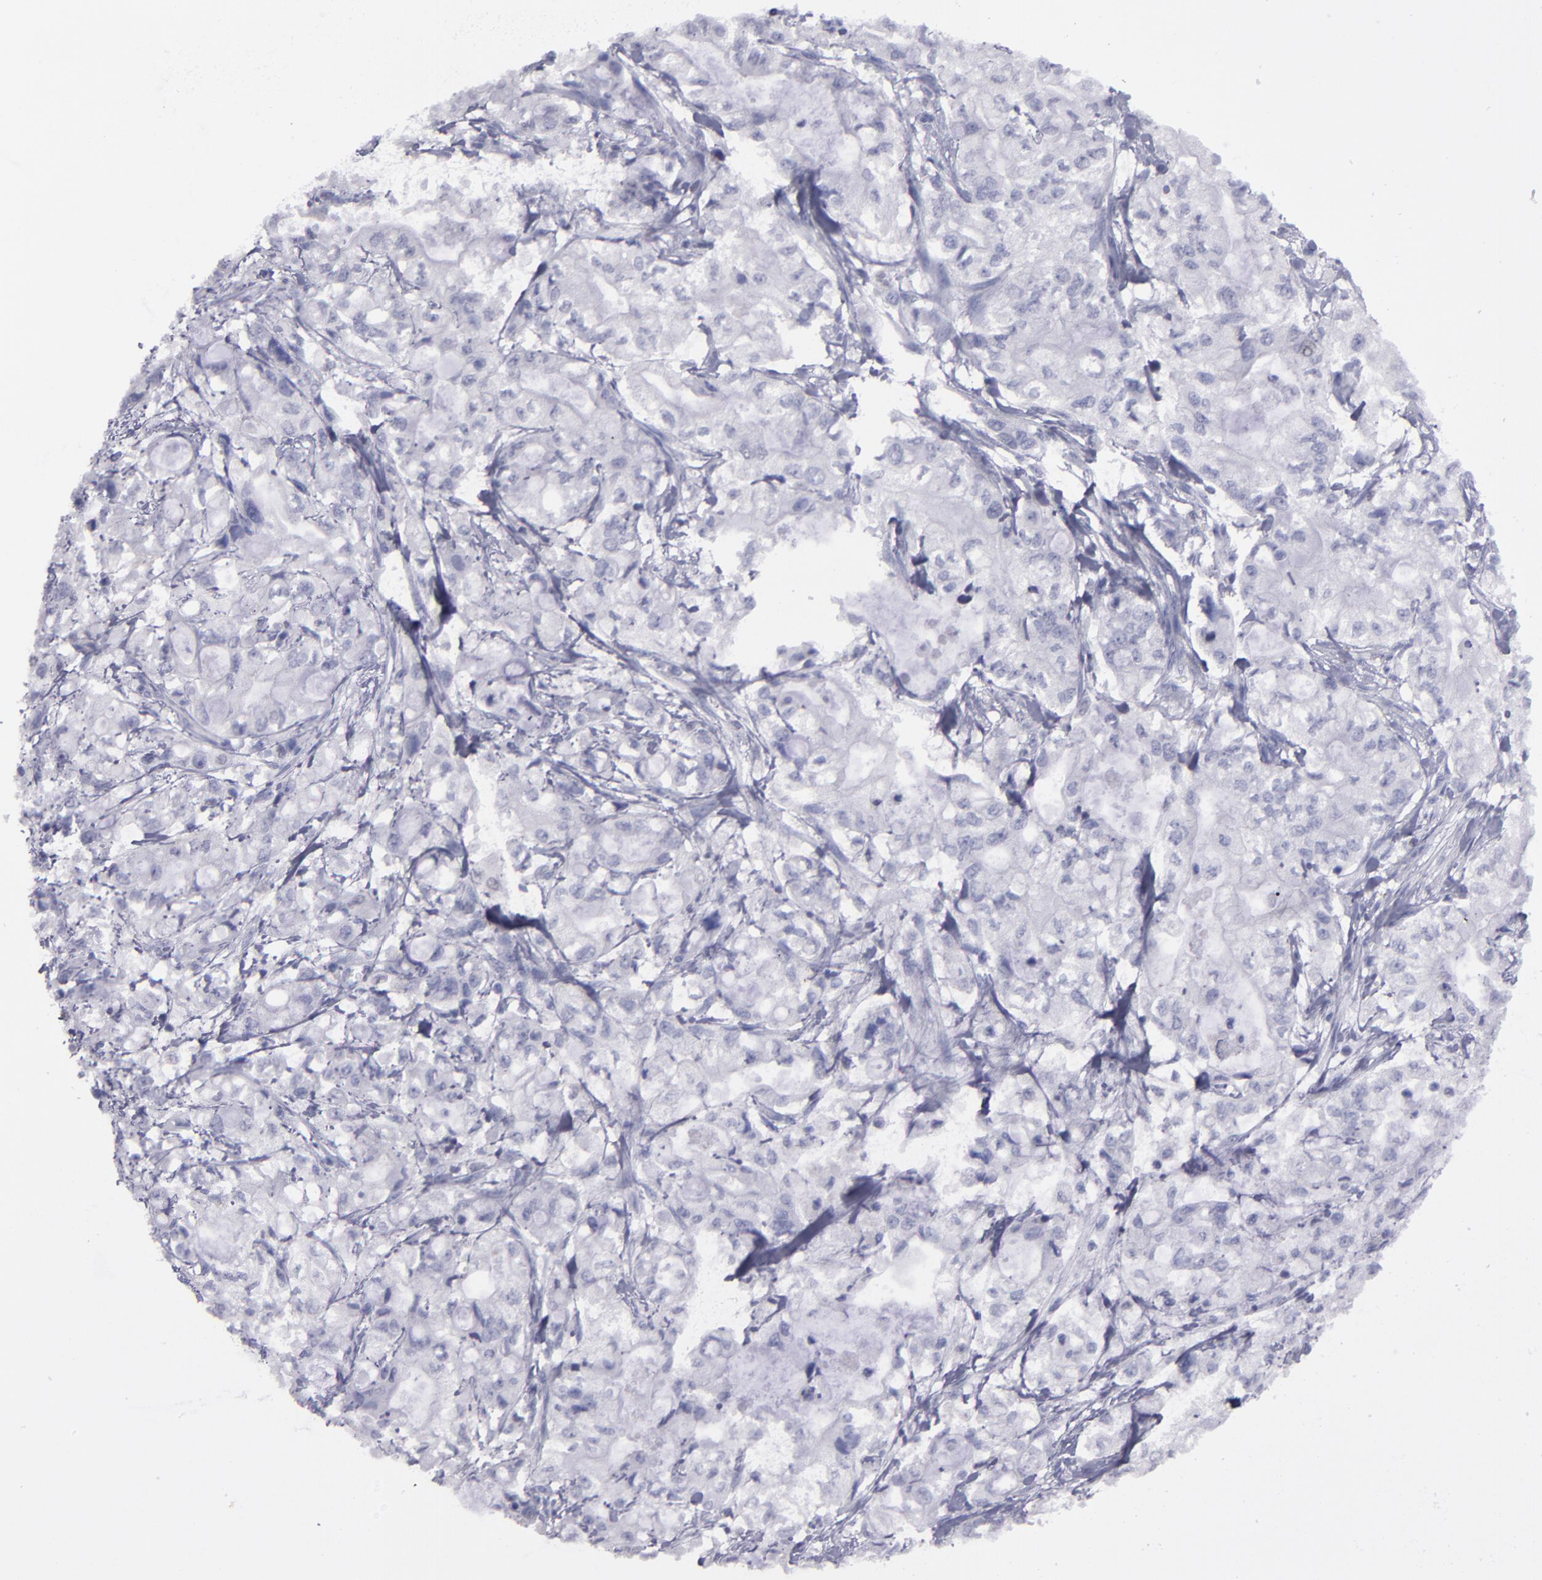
{"staining": {"intensity": "negative", "quantity": "none", "location": "none"}, "tissue": "pancreatic cancer", "cell_type": "Tumor cells", "image_type": "cancer", "snomed": [{"axis": "morphology", "description": "Adenocarcinoma, NOS"}, {"axis": "topography", "description": "Pancreas"}], "caption": "A high-resolution photomicrograph shows IHC staining of pancreatic cancer, which demonstrates no significant positivity in tumor cells. Brightfield microscopy of immunohistochemistry (IHC) stained with DAB (brown) and hematoxylin (blue), captured at high magnification.", "gene": "IRF8", "patient": {"sex": "male", "age": 79}}